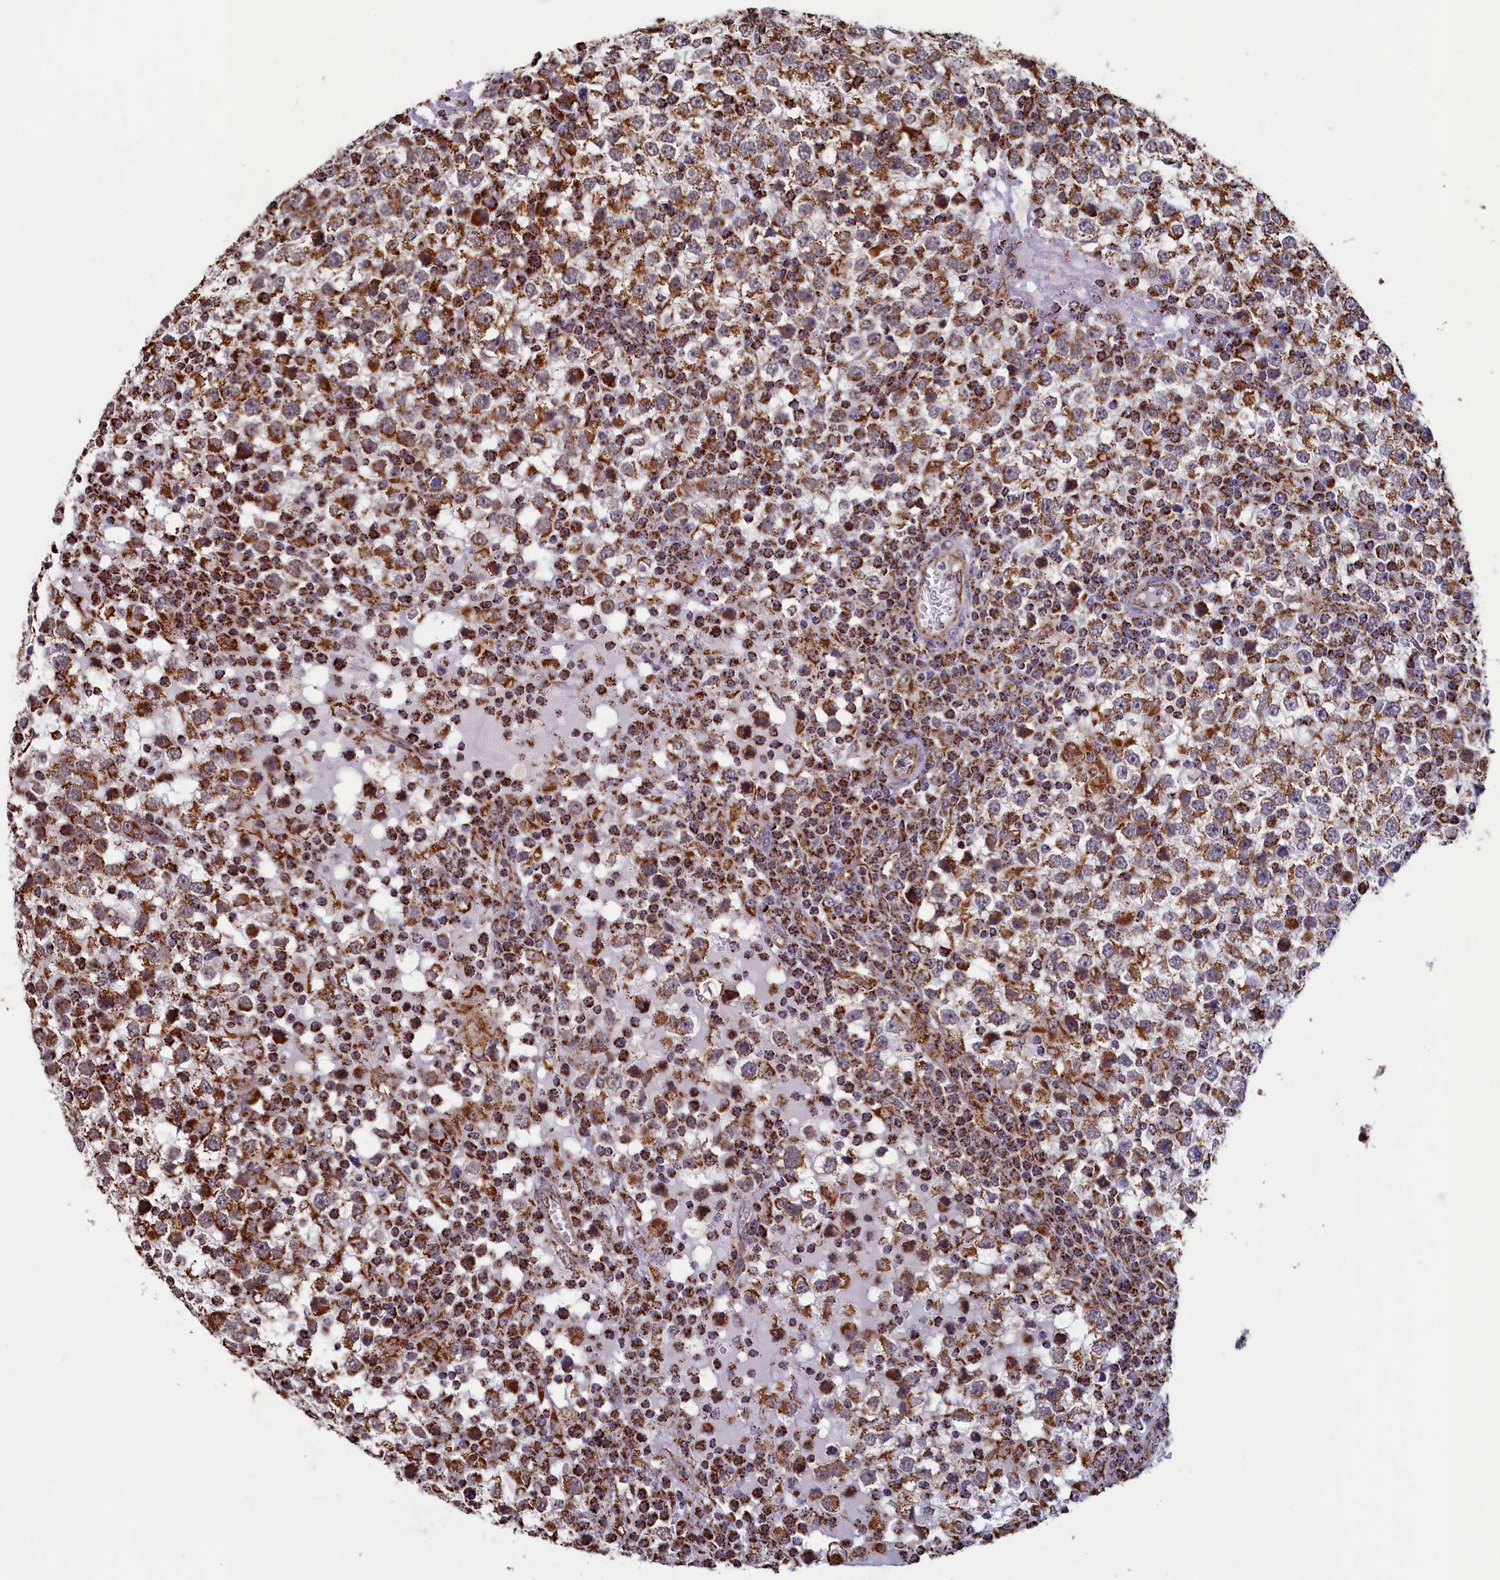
{"staining": {"intensity": "moderate", "quantity": ">75%", "location": "cytoplasmic/membranous"}, "tissue": "testis cancer", "cell_type": "Tumor cells", "image_type": "cancer", "snomed": [{"axis": "morphology", "description": "Seminoma, NOS"}, {"axis": "topography", "description": "Testis"}], "caption": "DAB immunohistochemical staining of human testis cancer (seminoma) reveals moderate cytoplasmic/membranous protein positivity in approximately >75% of tumor cells.", "gene": "SPR", "patient": {"sex": "male", "age": 65}}